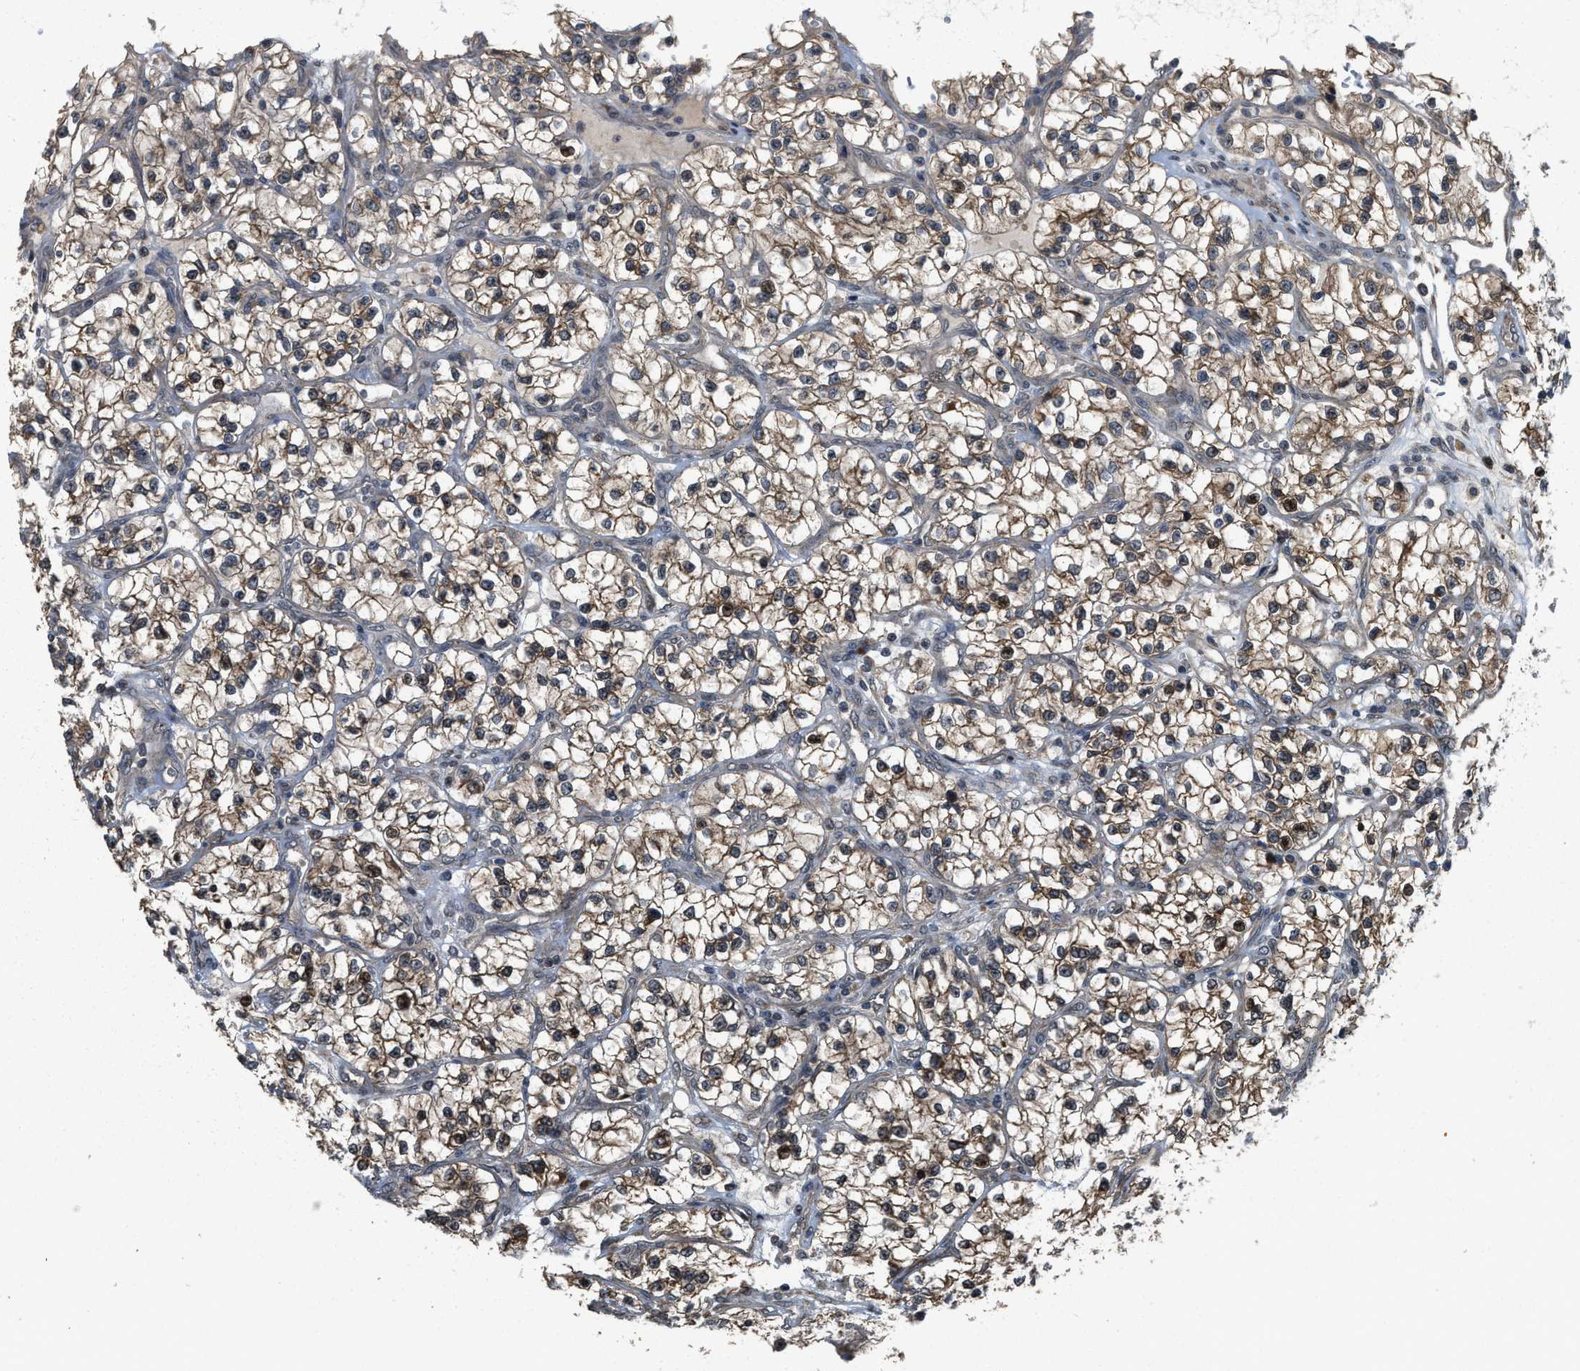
{"staining": {"intensity": "weak", "quantity": ">75%", "location": "cytoplasmic/membranous,nuclear"}, "tissue": "renal cancer", "cell_type": "Tumor cells", "image_type": "cancer", "snomed": [{"axis": "morphology", "description": "Adenocarcinoma, NOS"}, {"axis": "topography", "description": "Kidney"}], "caption": "Immunohistochemistry micrograph of neoplastic tissue: human renal cancer (adenocarcinoma) stained using IHC demonstrates low levels of weak protein expression localized specifically in the cytoplasmic/membranous and nuclear of tumor cells, appearing as a cytoplasmic/membranous and nuclear brown color.", "gene": "ELP2", "patient": {"sex": "female", "age": 57}}